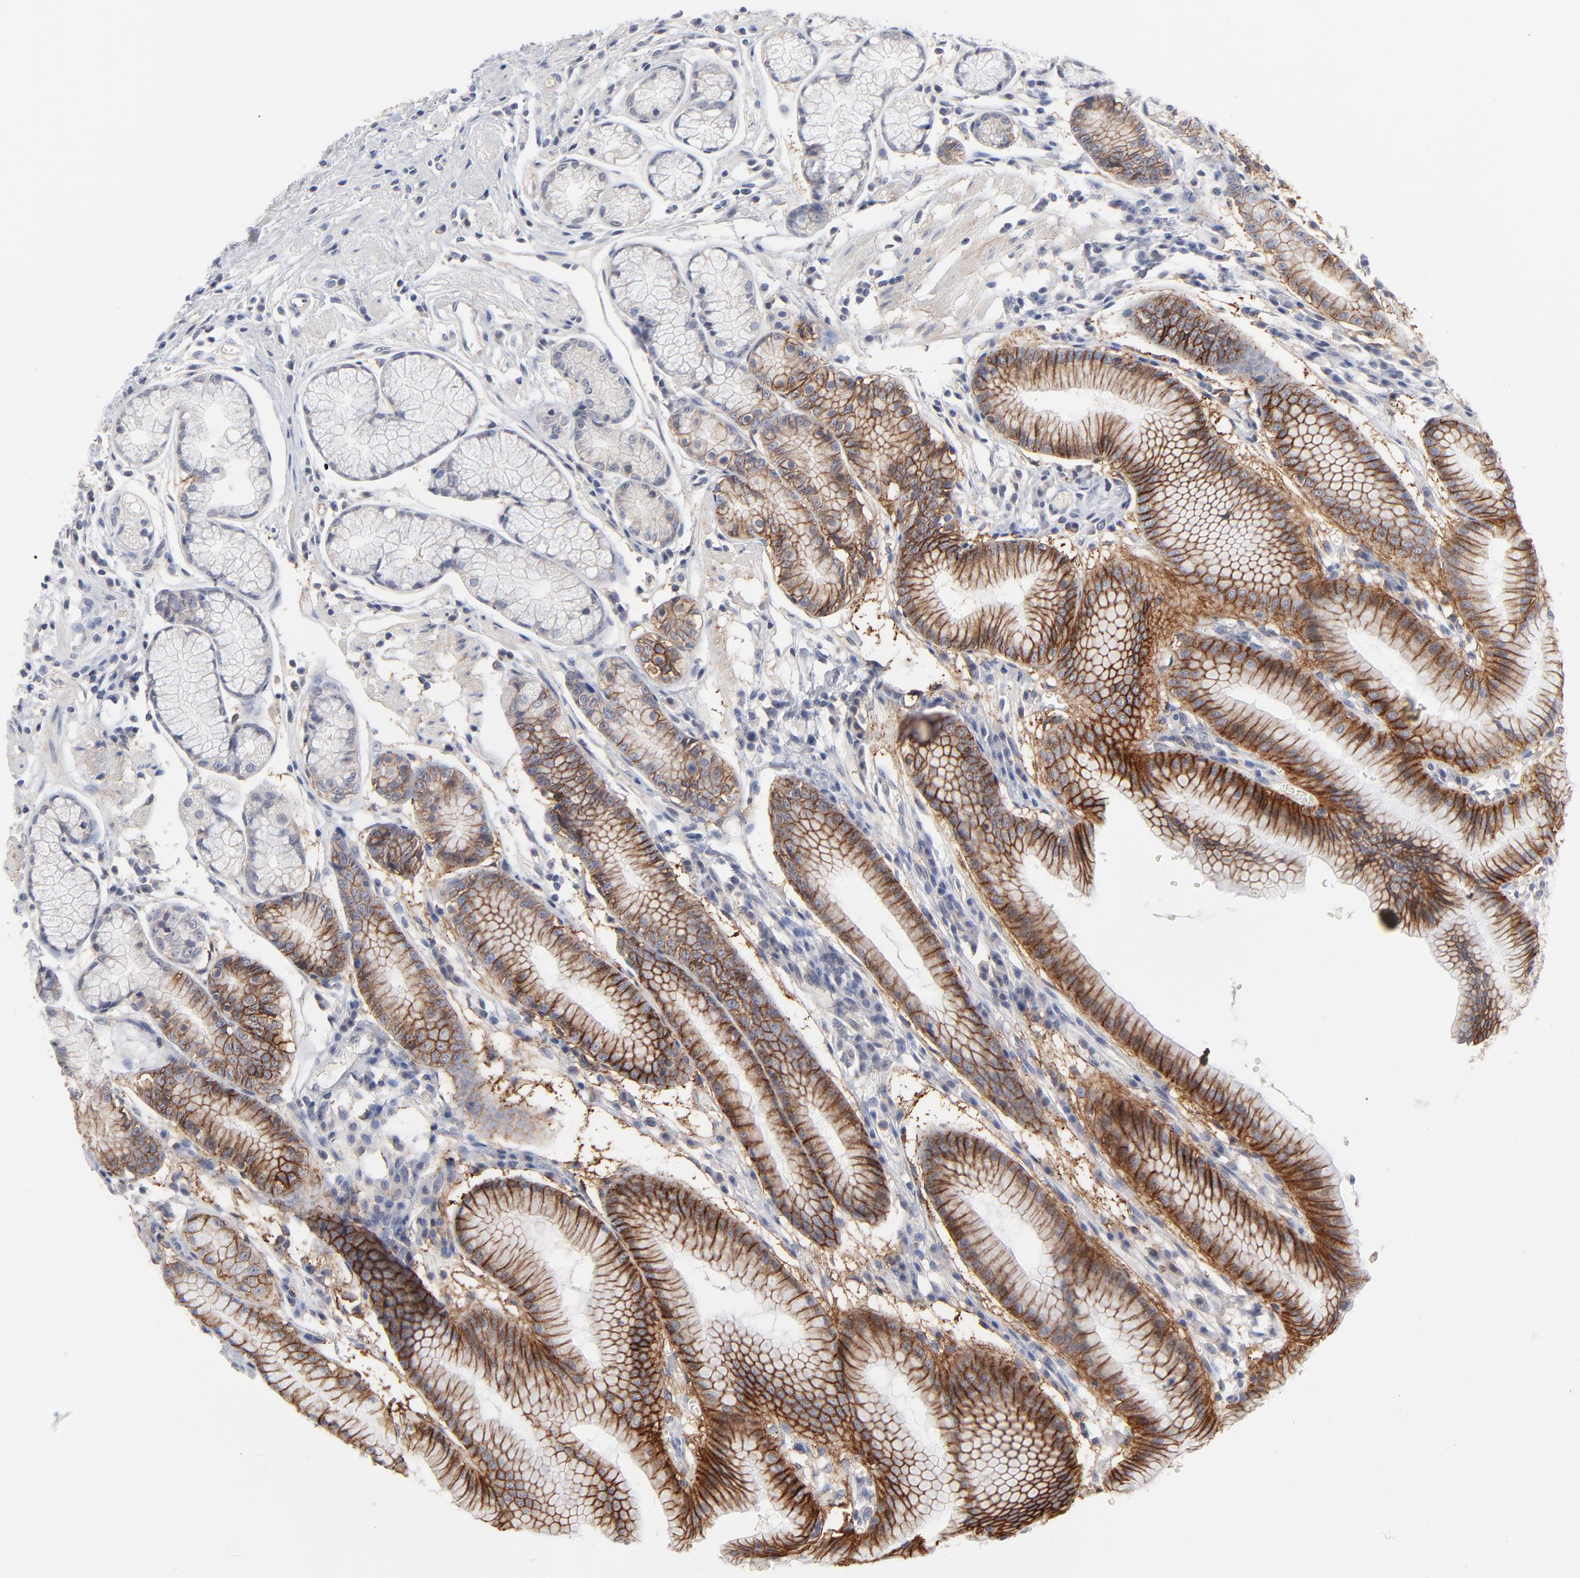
{"staining": {"intensity": "strong", "quantity": "25%-75%", "location": "cytoplasmic/membranous"}, "tissue": "stomach", "cell_type": "Glandular cells", "image_type": "normal", "snomed": [{"axis": "morphology", "description": "Normal tissue, NOS"}, {"axis": "morphology", "description": "Inflammation, NOS"}, {"axis": "topography", "description": "Stomach, lower"}], "caption": "The image exhibits staining of normal stomach, revealing strong cytoplasmic/membranous protein positivity (brown color) within glandular cells. Nuclei are stained in blue.", "gene": "SLC16A1", "patient": {"sex": "male", "age": 59}}